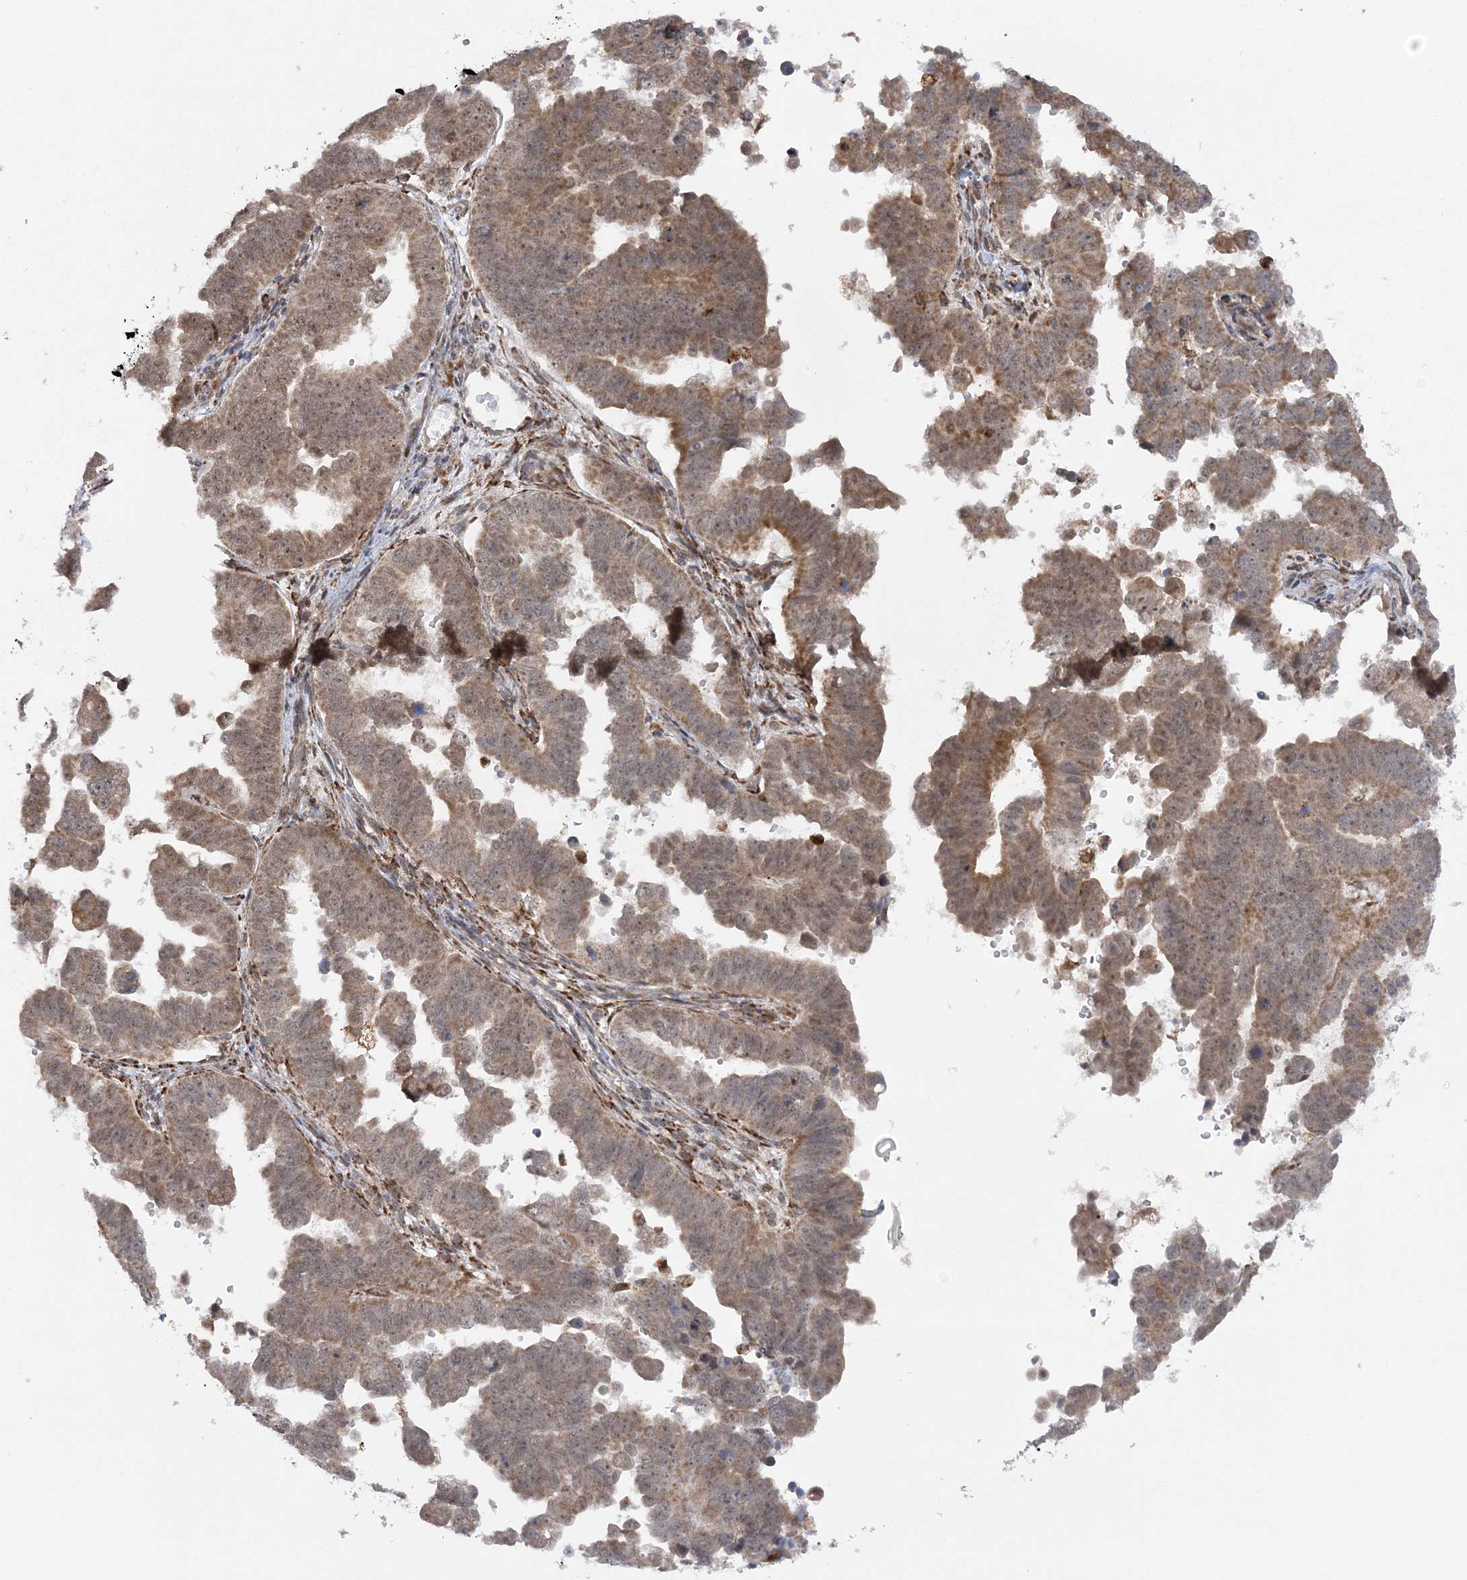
{"staining": {"intensity": "moderate", "quantity": ">75%", "location": "cytoplasmic/membranous"}, "tissue": "endometrial cancer", "cell_type": "Tumor cells", "image_type": "cancer", "snomed": [{"axis": "morphology", "description": "Adenocarcinoma, NOS"}, {"axis": "topography", "description": "Endometrium"}], "caption": "A medium amount of moderate cytoplasmic/membranous staining is identified in approximately >75% of tumor cells in endometrial adenocarcinoma tissue.", "gene": "MRPL47", "patient": {"sex": "female", "age": 75}}